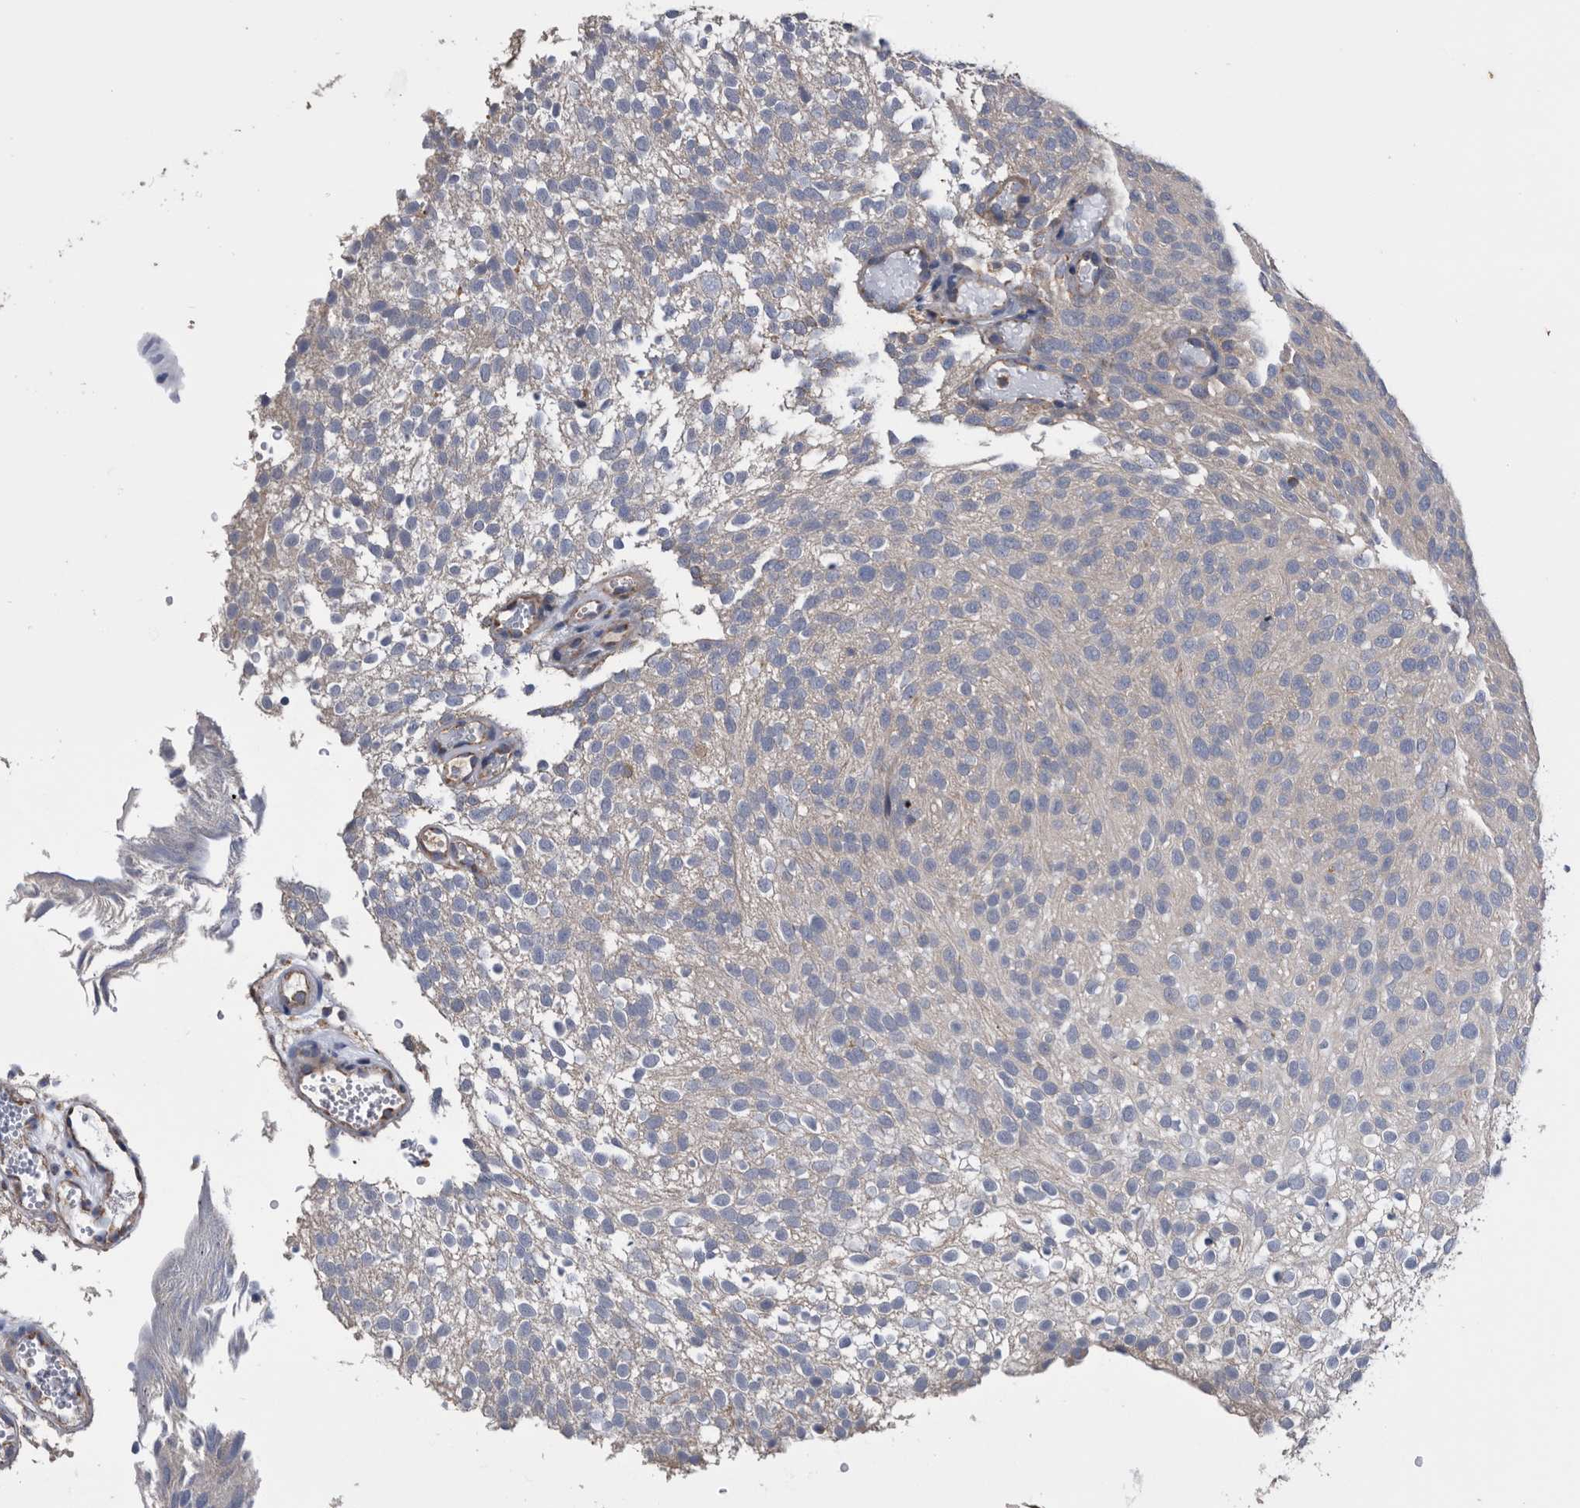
{"staining": {"intensity": "negative", "quantity": "none", "location": "none"}, "tissue": "urothelial cancer", "cell_type": "Tumor cells", "image_type": "cancer", "snomed": [{"axis": "morphology", "description": "Urothelial carcinoma, Low grade"}, {"axis": "topography", "description": "Urinary bladder"}], "caption": "DAB immunohistochemical staining of human low-grade urothelial carcinoma demonstrates no significant staining in tumor cells. (DAB (3,3'-diaminobenzidine) immunohistochemistry (IHC) with hematoxylin counter stain).", "gene": "NRBP1", "patient": {"sex": "male", "age": 78}}